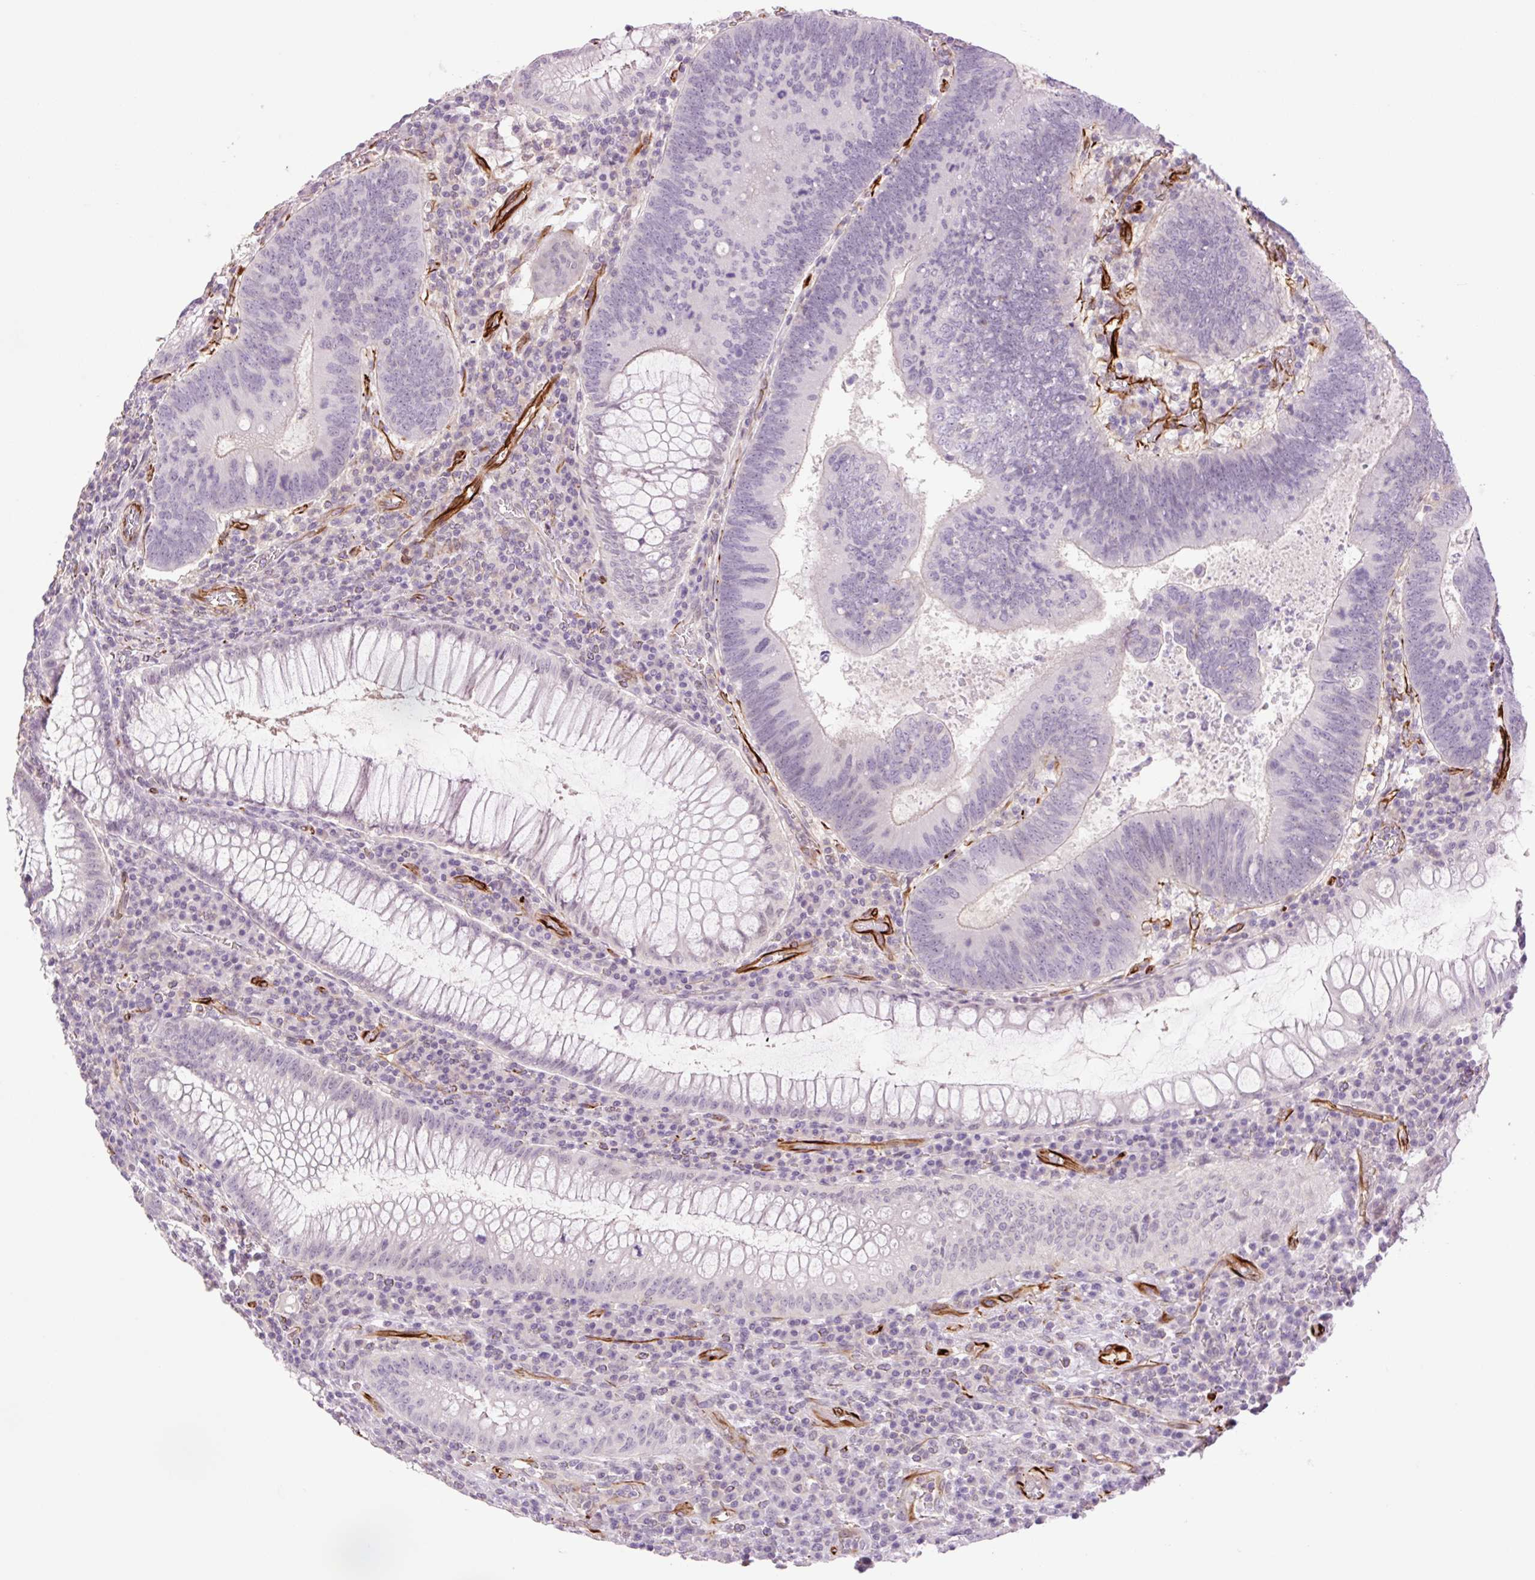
{"staining": {"intensity": "negative", "quantity": "none", "location": "none"}, "tissue": "colorectal cancer", "cell_type": "Tumor cells", "image_type": "cancer", "snomed": [{"axis": "morphology", "description": "Adenocarcinoma, NOS"}, {"axis": "topography", "description": "Colon"}], "caption": "Human colorectal cancer (adenocarcinoma) stained for a protein using immunohistochemistry shows no expression in tumor cells.", "gene": "ZFYVE21", "patient": {"sex": "male", "age": 67}}